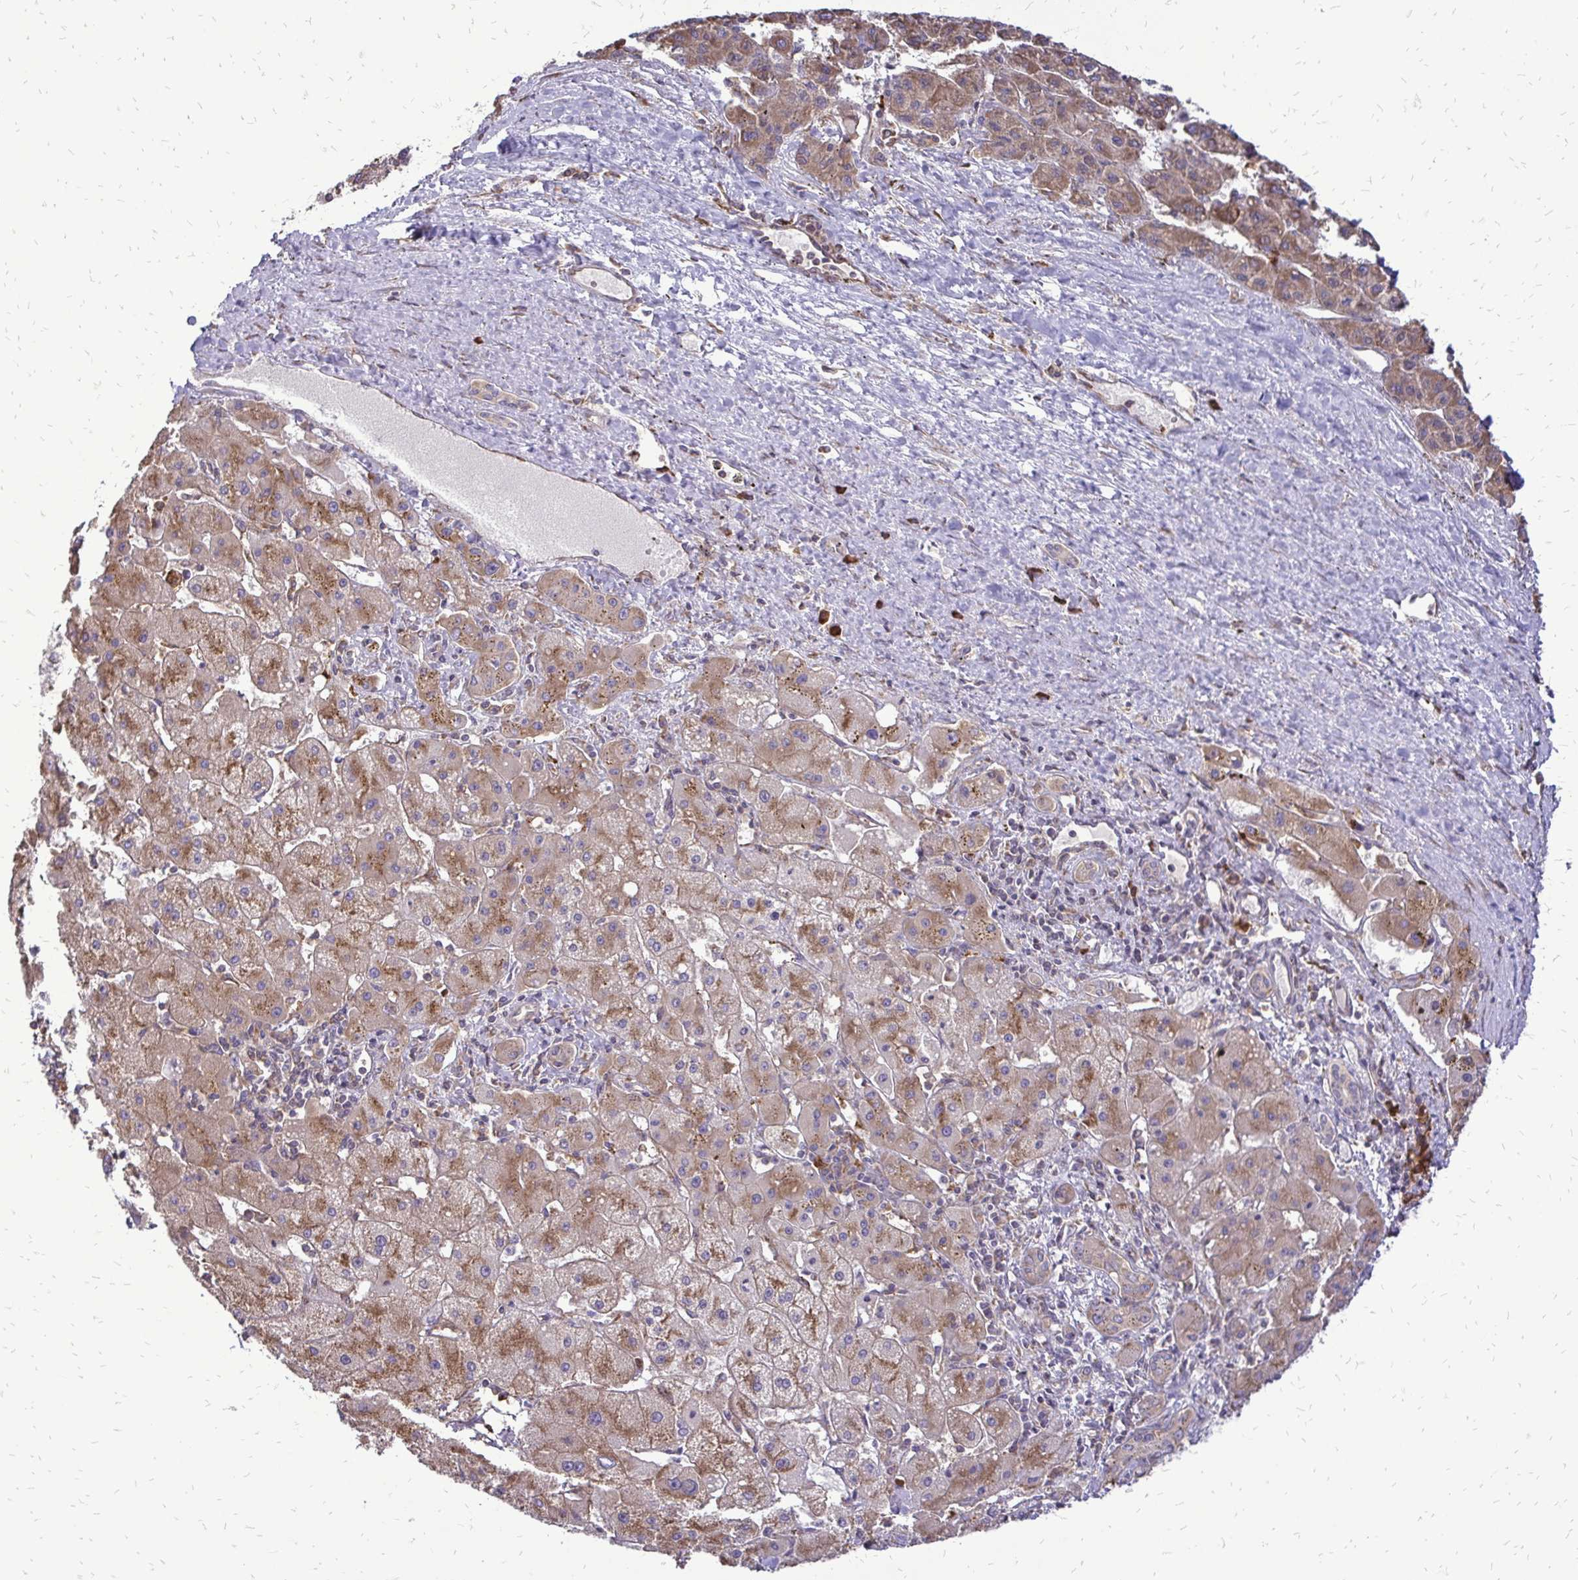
{"staining": {"intensity": "moderate", "quantity": ">75%", "location": "cytoplasmic/membranous"}, "tissue": "liver cancer", "cell_type": "Tumor cells", "image_type": "cancer", "snomed": [{"axis": "morphology", "description": "Carcinoma, Hepatocellular, NOS"}, {"axis": "topography", "description": "Liver"}], "caption": "Human liver hepatocellular carcinoma stained for a protein (brown) exhibits moderate cytoplasmic/membranous positive expression in about >75% of tumor cells.", "gene": "RPS3", "patient": {"sex": "female", "age": 82}}